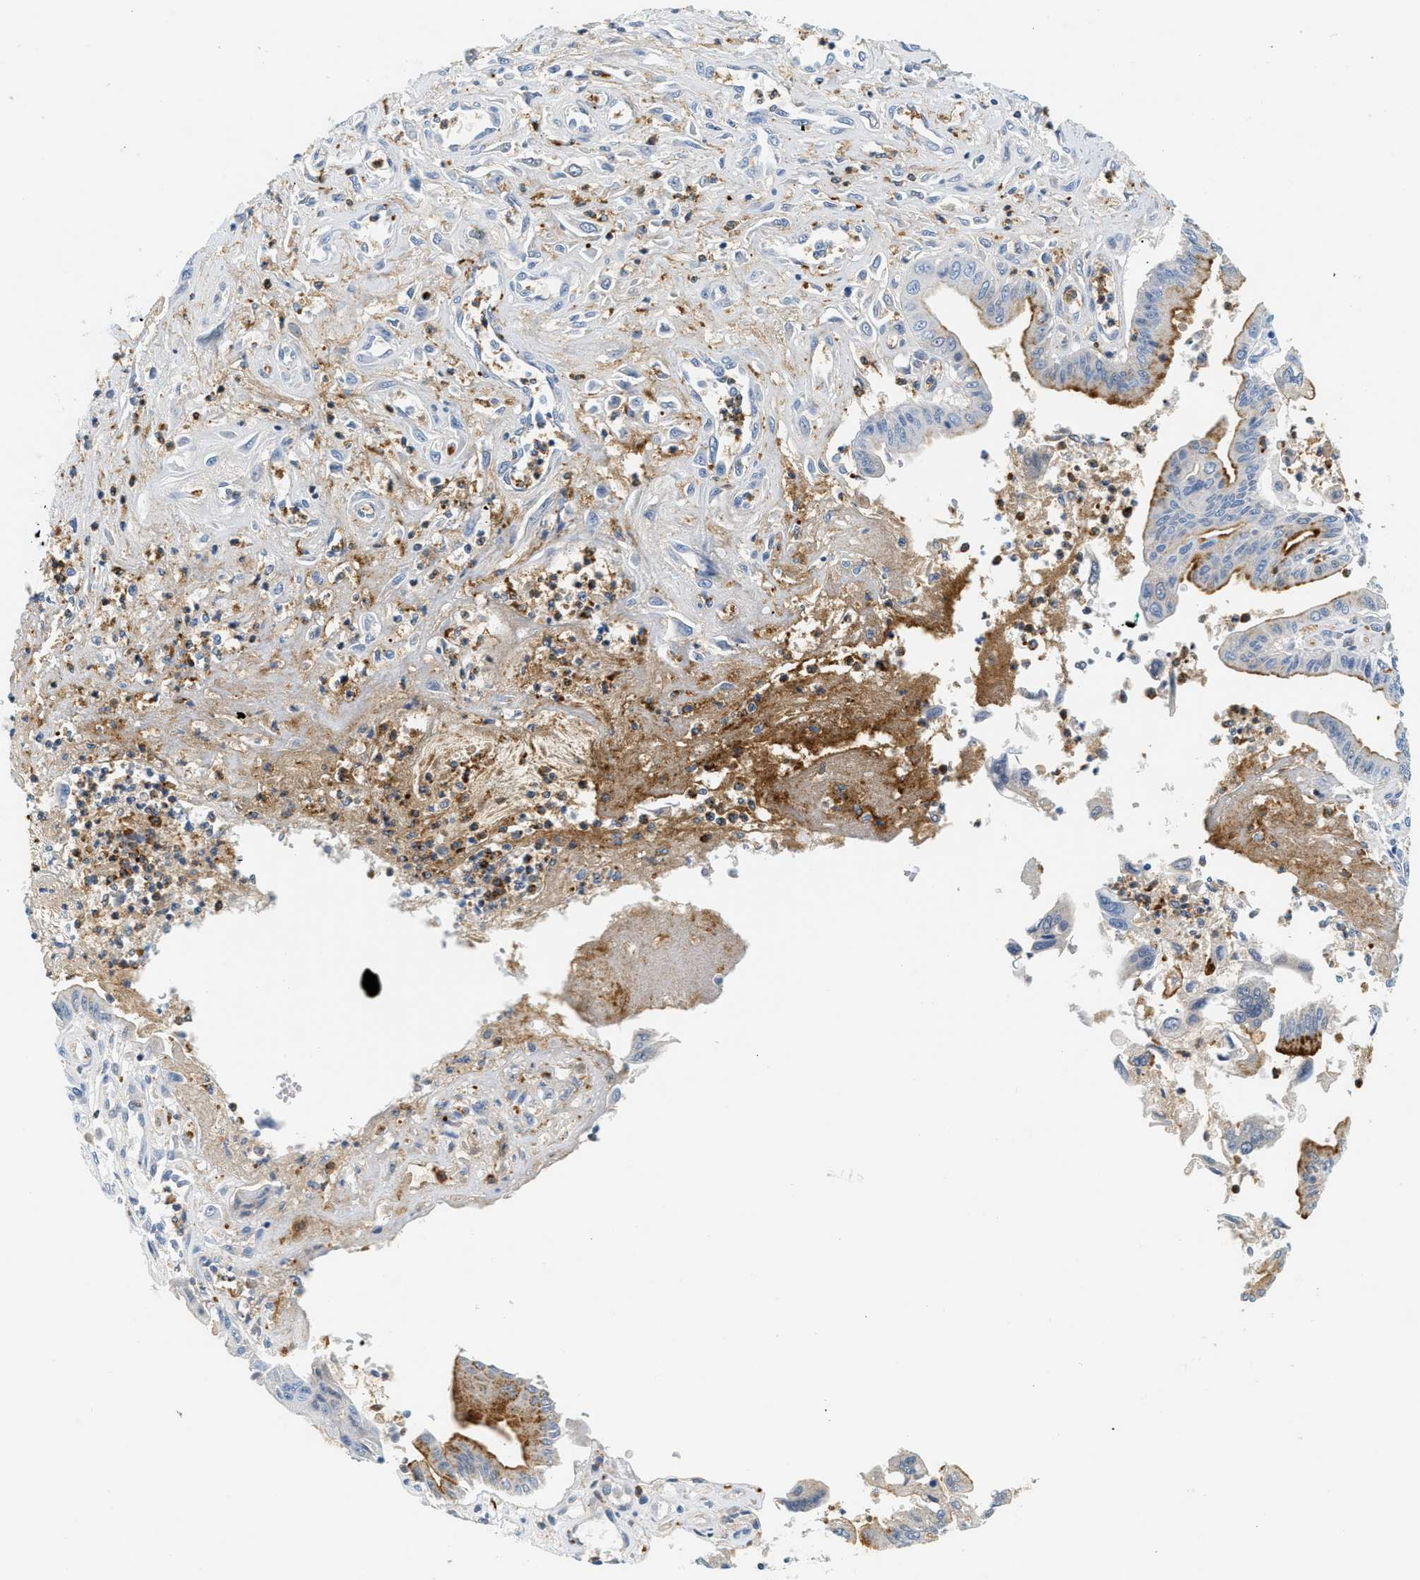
{"staining": {"intensity": "moderate", "quantity": "<25%", "location": "cytoplasmic/membranous"}, "tissue": "pancreatic cancer", "cell_type": "Tumor cells", "image_type": "cancer", "snomed": [{"axis": "morphology", "description": "Adenocarcinoma, NOS"}, {"axis": "topography", "description": "Pancreas"}], "caption": "High-magnification brightfield microscopy of pancreatic cancer (adenocarcinoma) stained with DAB (3,3'-diaminobenzidine) (brown) and counterstained with hematoxylin (blue). tumor cells exhibit moderate cytoplasmic/membranous expression is identified in about<25% of cells.", "gene": "LCN2", "patient": {"sex": "male", "age": 56}}